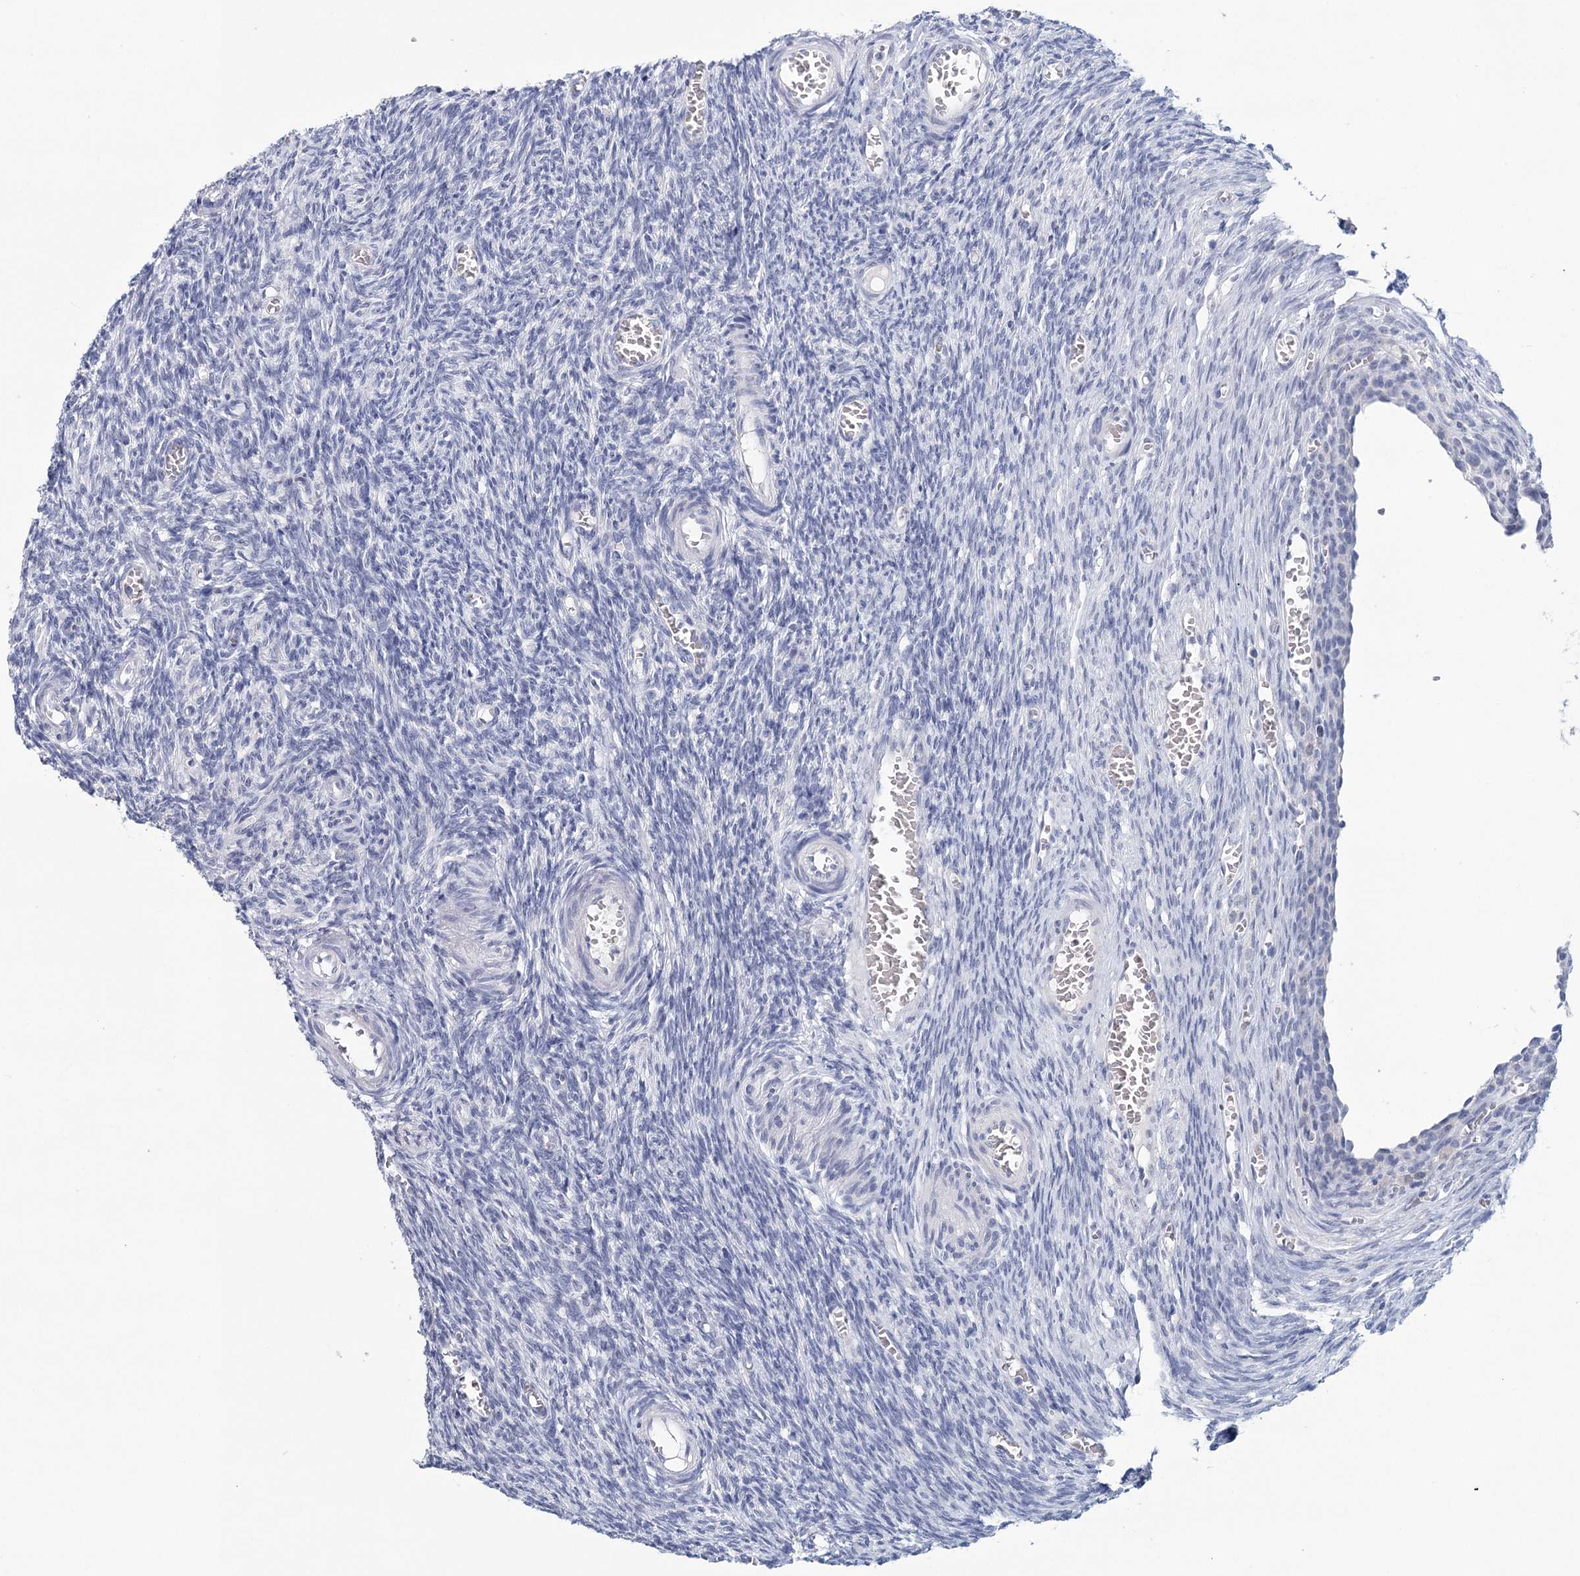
{"staining": {"intensity": "negative", "quantity": "none", "location": "none"}, "tissue": "ovary", "cell_type": "Ovarian stroma cells", "image_type": "normal", "snomed": [{"axis": "morphology", "description": "Normal tissue, NOS"}, {"axis": "topography", "description": "Ovary"}], "caption": "A photomicrograph of human ovary is negative for staining in ovarian stroma cells. (Immunohistochemistry, brightfield microscopy, high magnification).", "gene": "HSPA4L", "patient": {"sex": "female", "age": 27}}